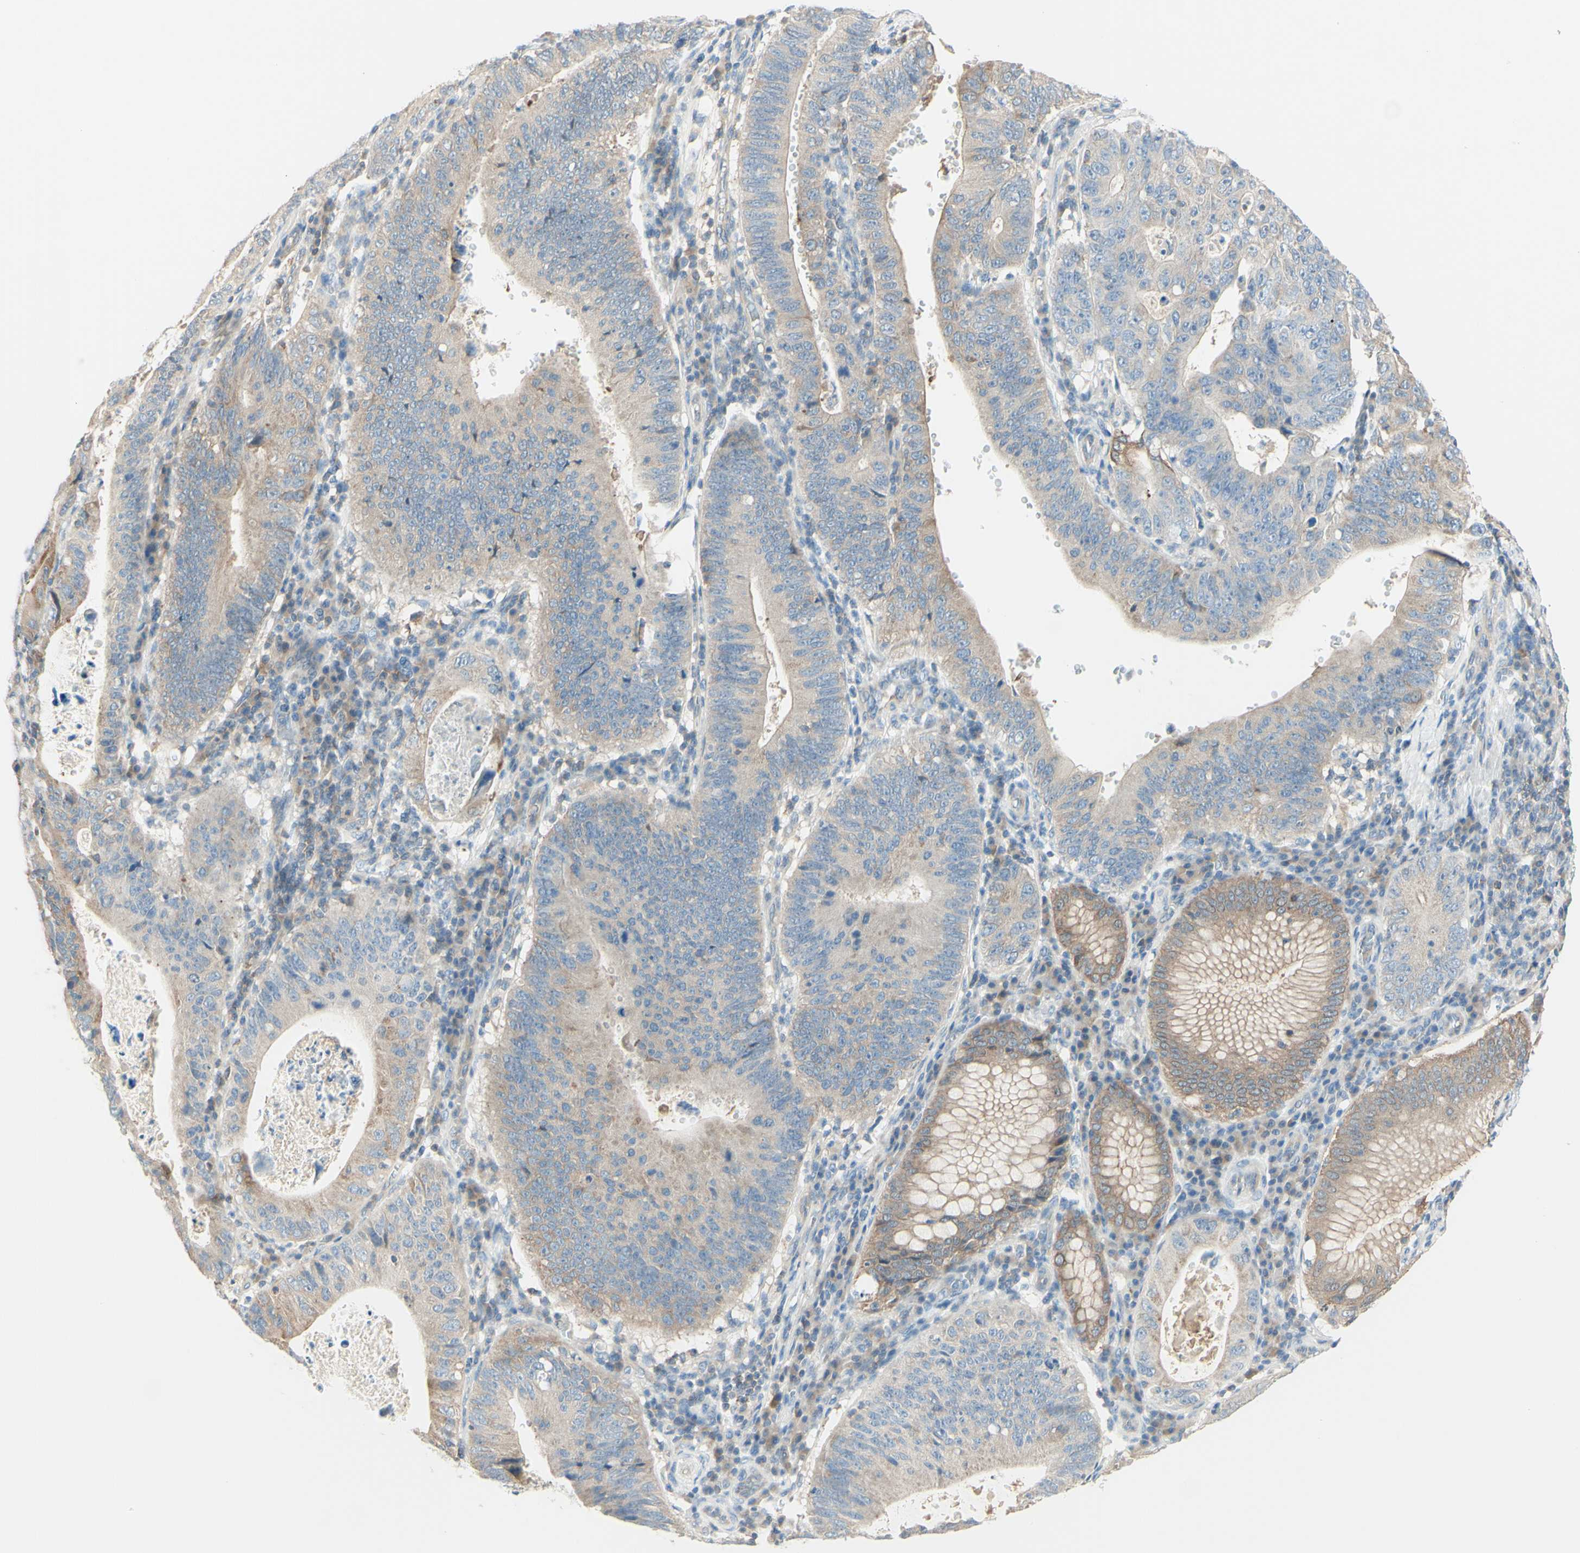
{"staining": {"intensity": "weak", "quantity": "25%-75%", "location": "cytoplasmic/membranous"}, "tissue": "stomach cancer", "cell_type": "Tumor cells", "image_type": "cancer", "snomed": [{"axis": "morphology", "description": "Adenocarcinoma, NOS"}, {"axis": "topography", "description": "Stomach"}], "caption": "This micrograph reveals stomach cancer stained with immunohistochemistry (IHC) to label a protein in brown. The cytoplasmic/membranous of tumor cells show weak positivity for the protein. Nuclei are counter-stained blue.", "gene": "MTM1", "patient": {"sex": "male", "age": 59}}